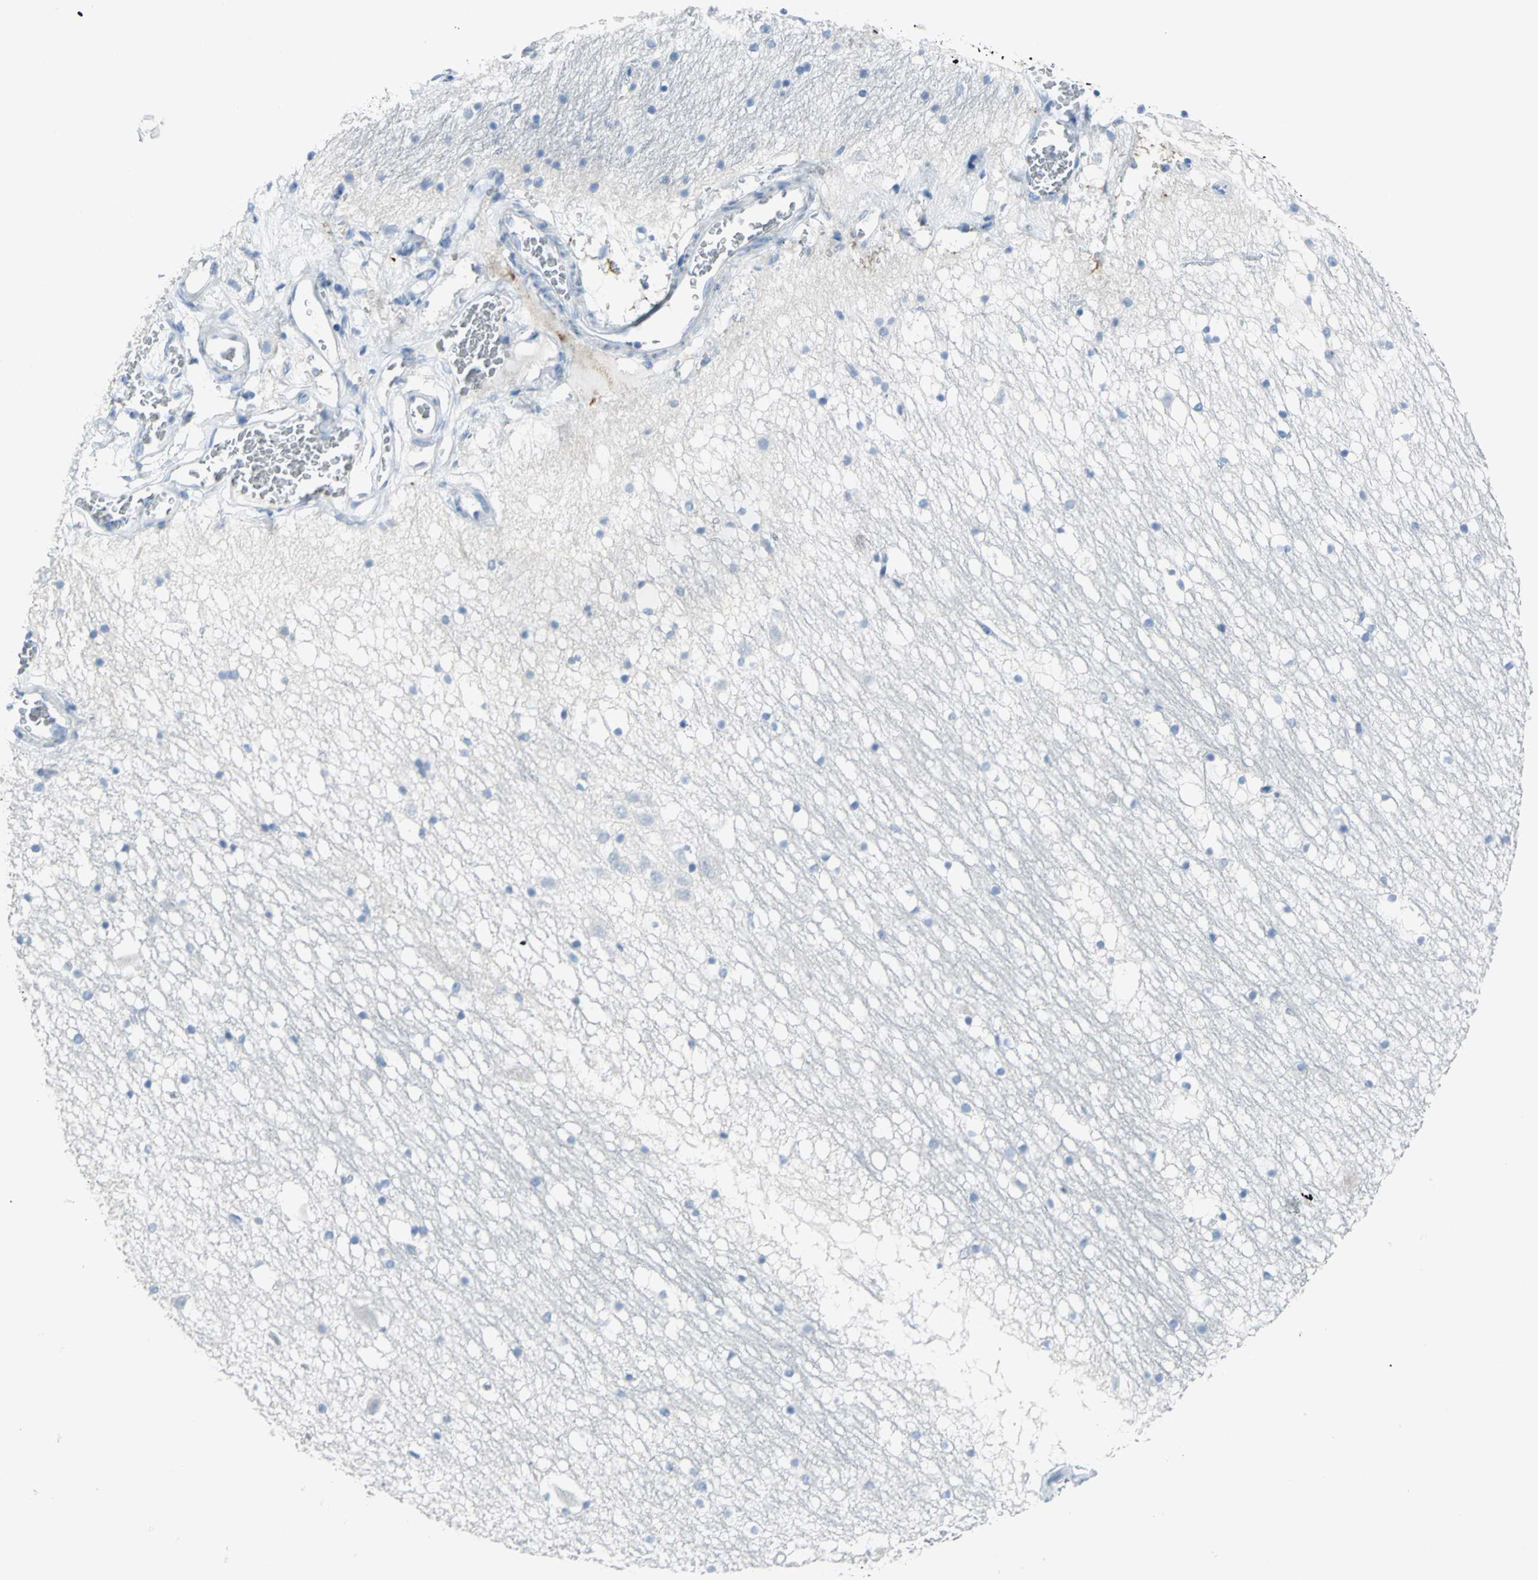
{"staining": {"intensity": "negative", "quantity": "none", "location": "none"}, "tissue": "hippocampus", "cell_type": "Glial cells", "image_type": "normal", "snomed": [{"axis": "morphology", "description": "Normal tissue, NOS"}, {"axis": "topography", "description": "Hippocampus"}], "caption": "IHC of benign hippocampus demonstrates no positivity in glial cells.", "gene": "MCM3", "patient": {"sex": "male", "age": 45}}